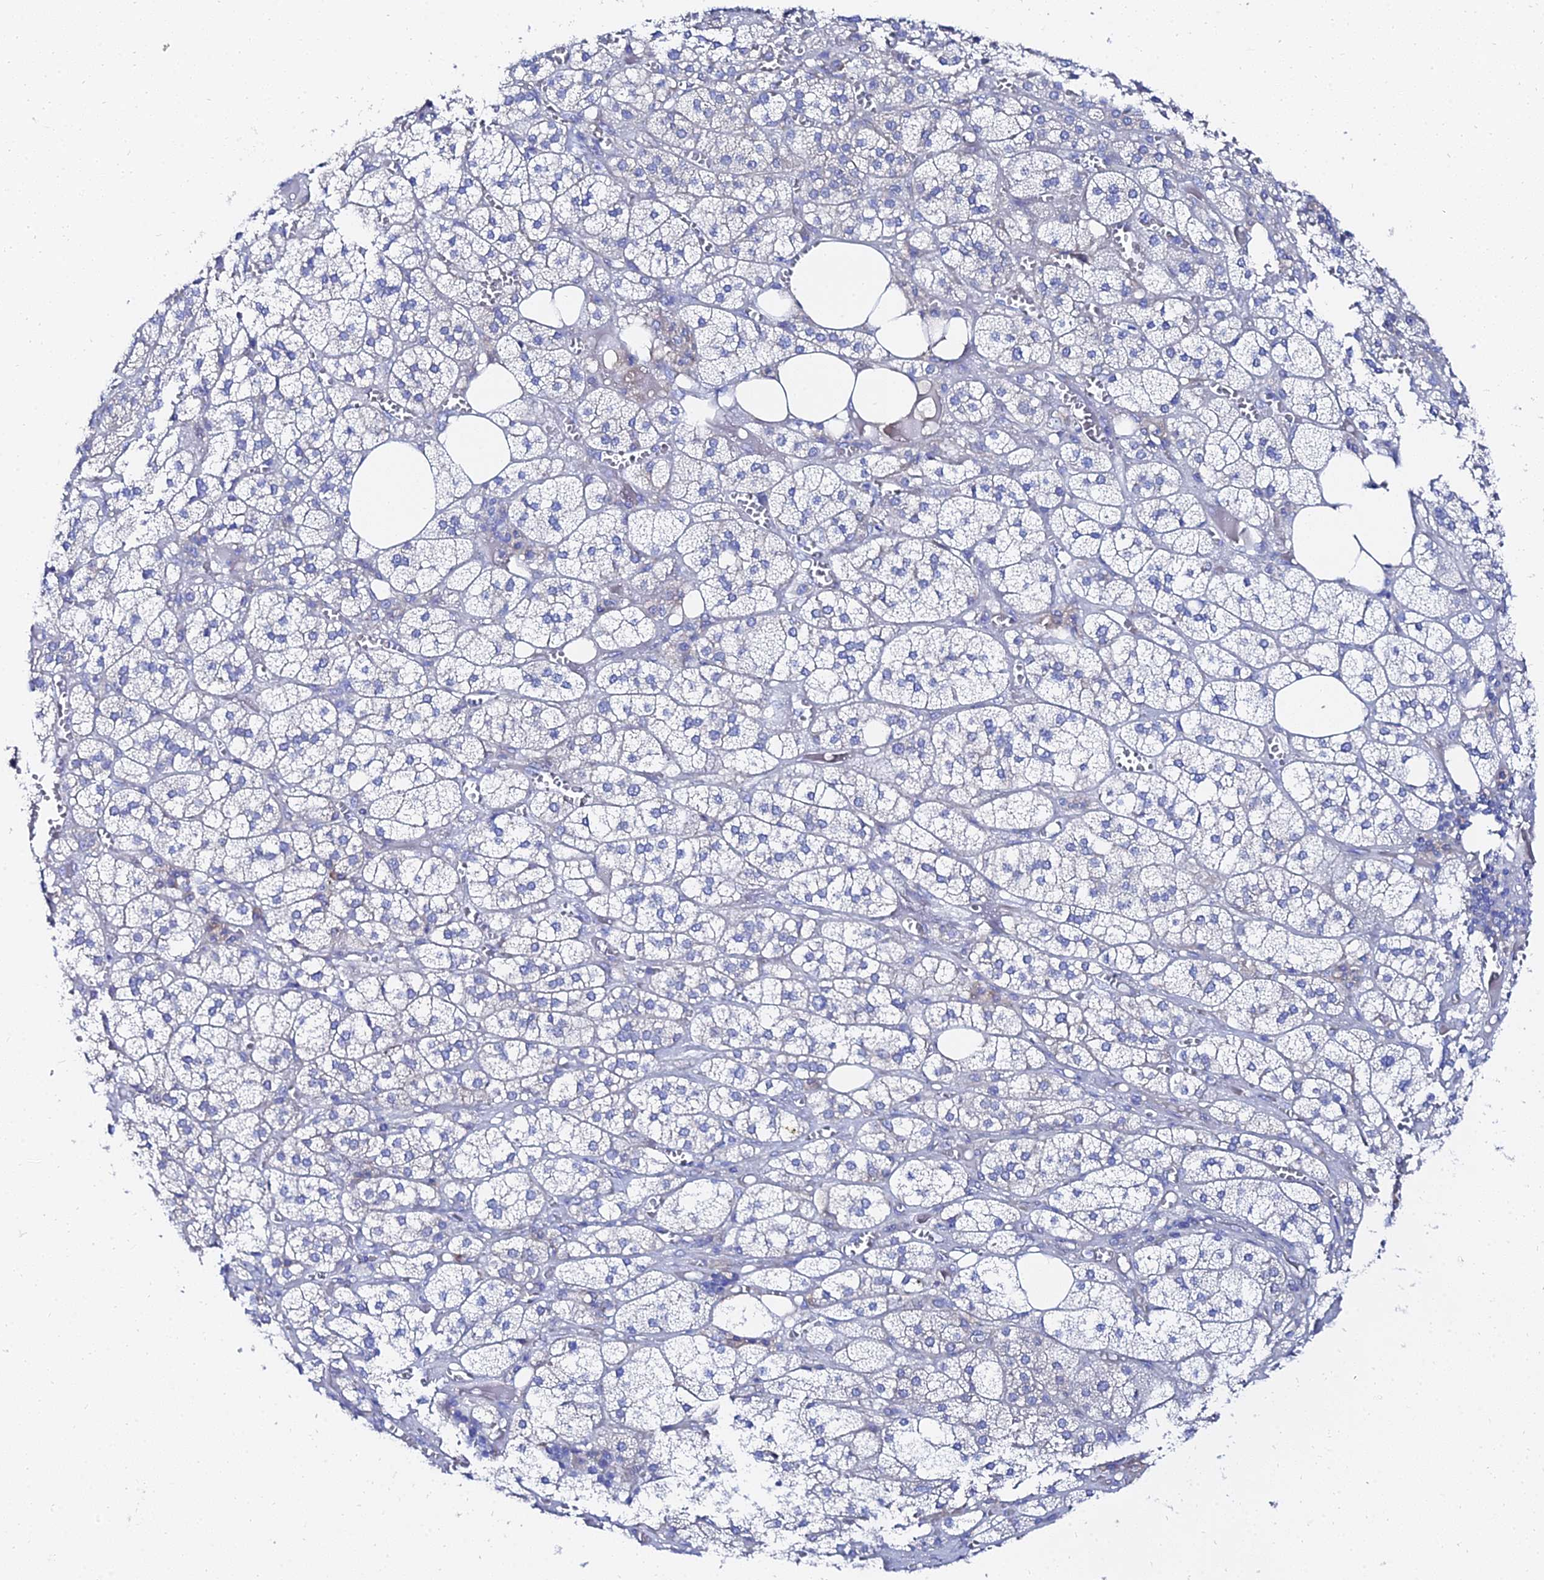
{"staining": {"intensity": "negative", "quantity": "none", "location": "none"}, "tissue": "adrenal gland", "cell_type": "Glandular cells", "image_type": "normal", "snomed": [{"axis": "morphology", "description": "Normal tissue, NOS"}, {"axis": "topography", "description": "Adrenal gland"}], "caption": "Immunohistochemistry (IHC) of unremarkable adrenal gland shows no staining in glandular cells.", "gene": "PTTG1", "patient": {"sex": "female", "age": 61}}